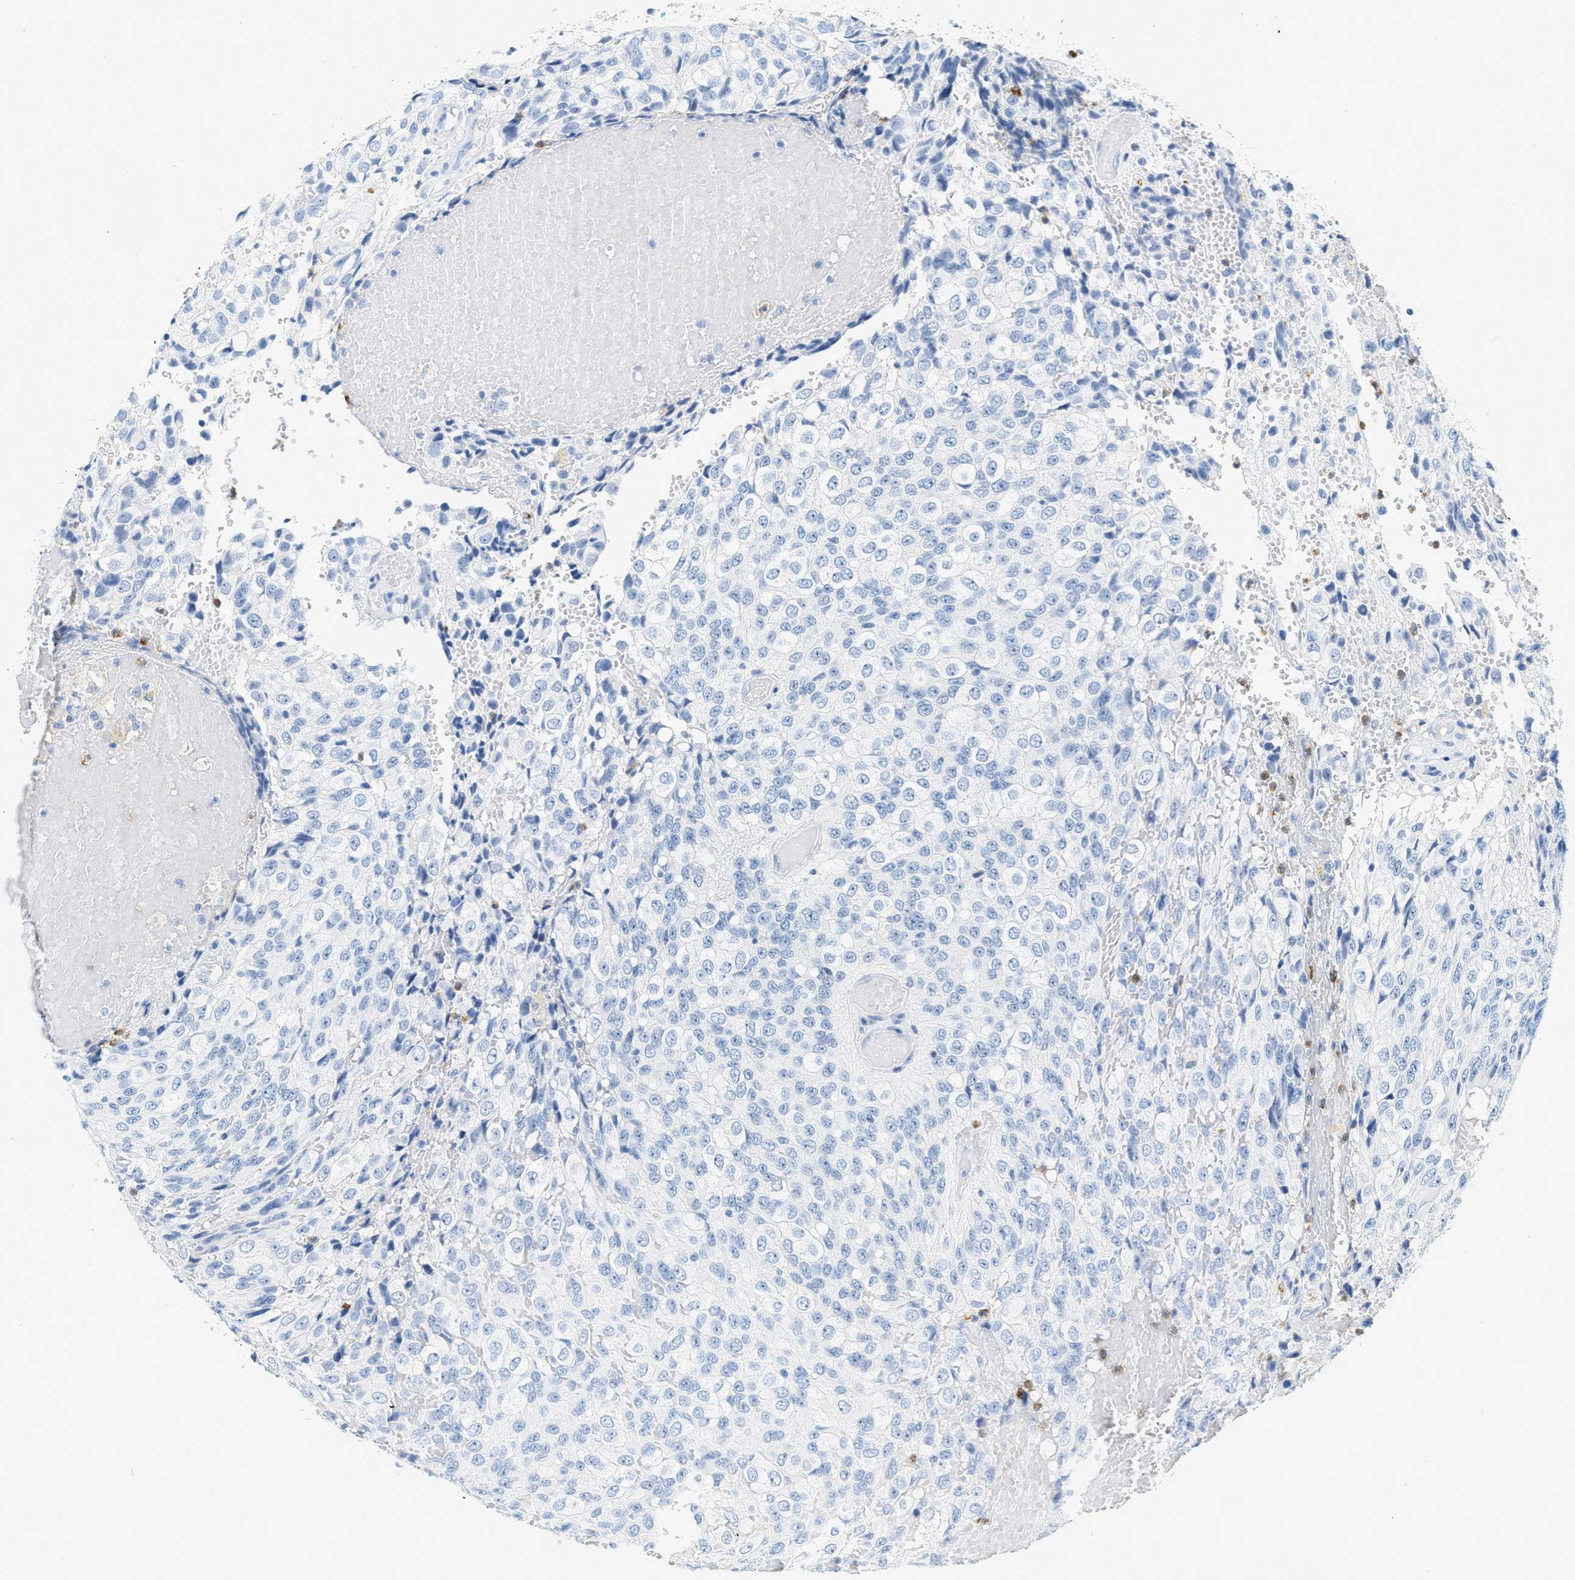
{"staining": {"intensity": "negative", "quantity": "none", "location": "none"}, "tissue": "glioma", "cell_type": "Tumor cells", "image_type": "cancer", "snomed": [{"axis": "morphology", "description": "Glioma, malignant, High grade"}, {"axis": "topography", "description": "Brain"}], "caption": "There is no significant expression in tumor cells of glioma.", "gene": "LCN2", "patient": {"sex": "male", "age": 32}}